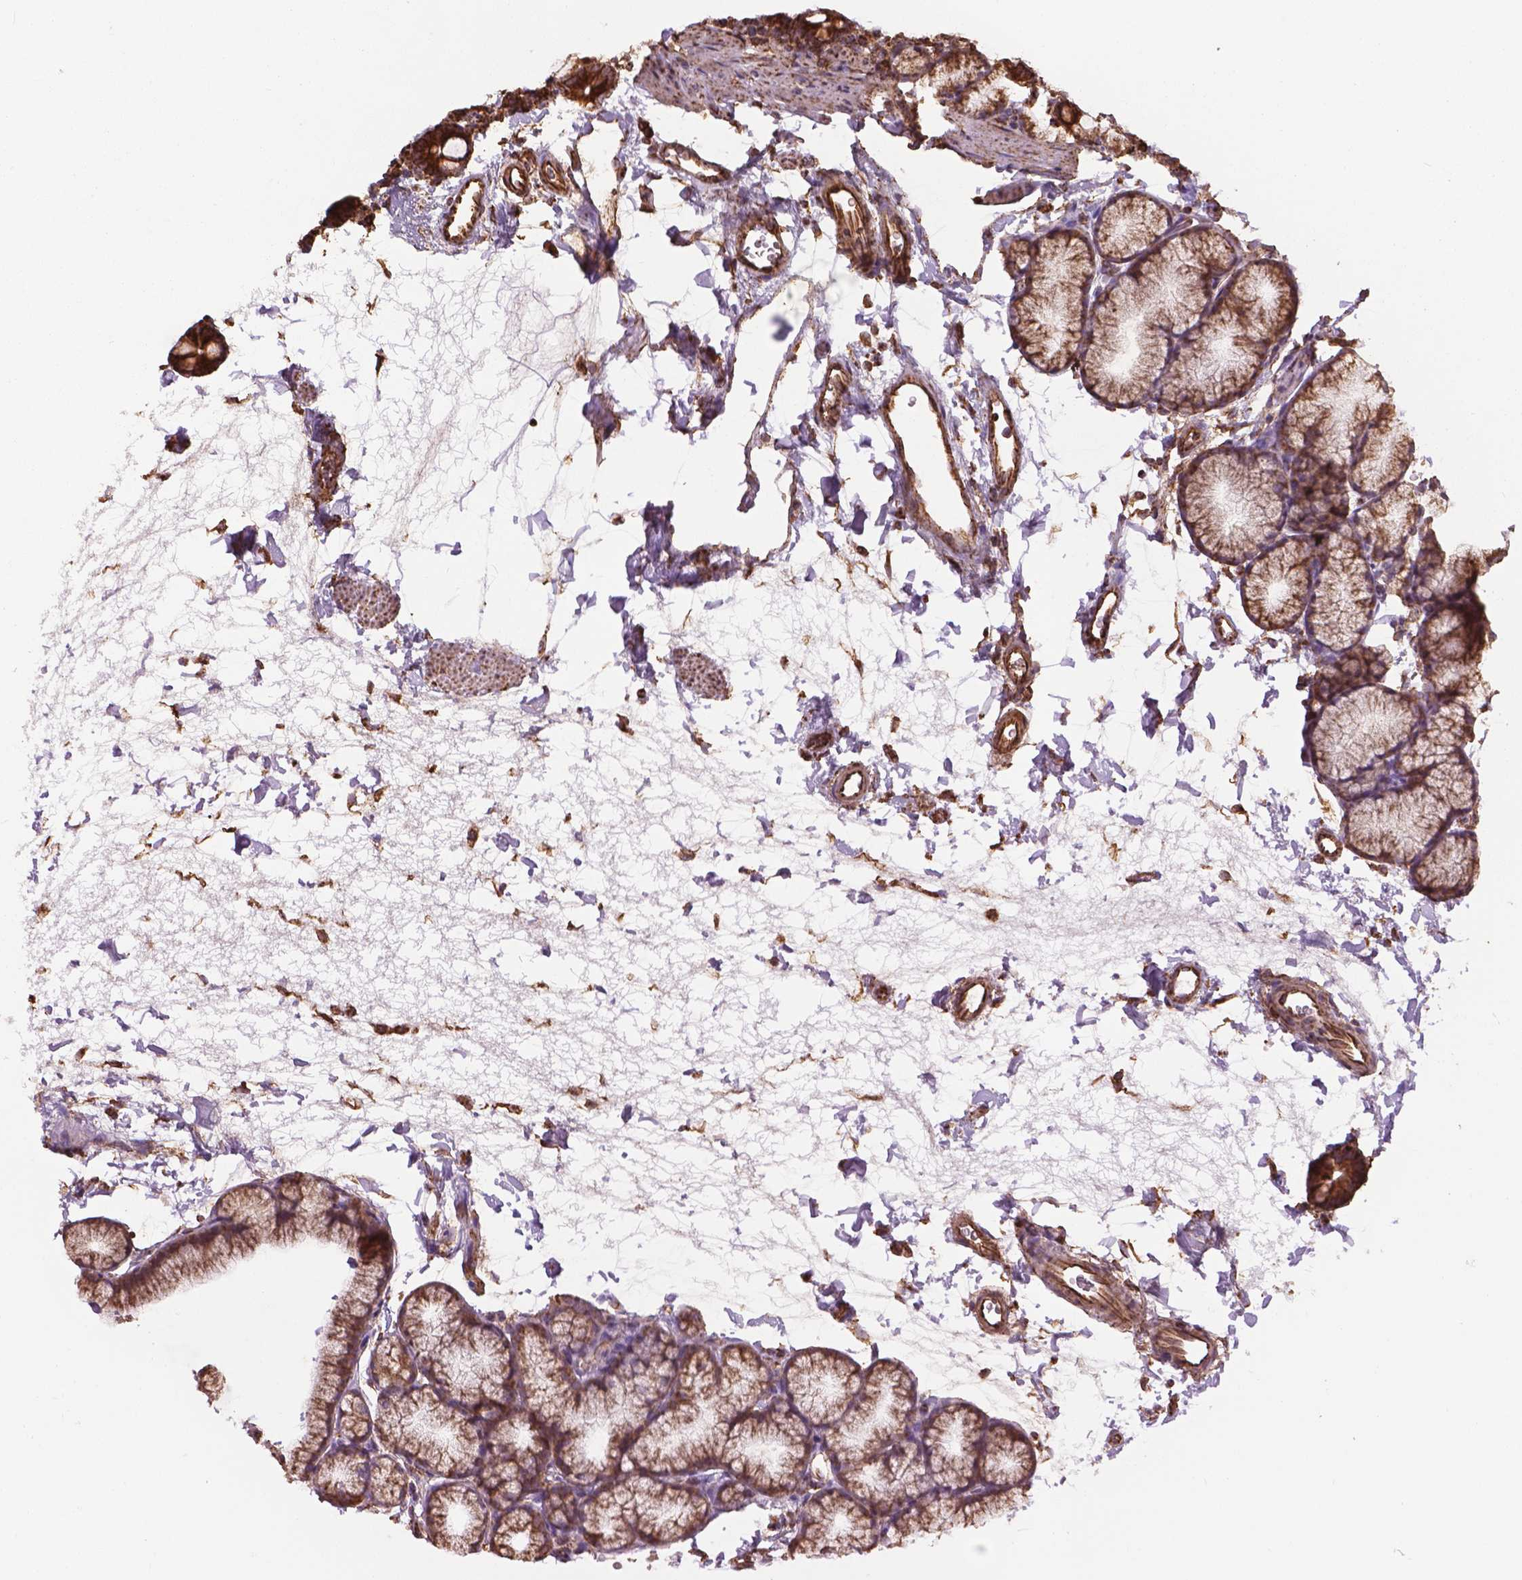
{"staining": {"intensity": "moderate", "quantity": ">75%", "location": "cytoplasmic/membranous"}, "tissue": "duodenum", "cell_type": "Glandular cells", "image_type": "normal", "snomed": [{"axis": "morphology", "description": "Normal tissue, NOS"}, {"axis": "topography", "description": "Duodenum"}], "caption": "Protein expression analysis of normal duodenum reveals moderate cytoplasmic/membranous staining in approximately >75% of glandular cells.", "gene": "HS3ST3A1", "patient": {"sex": "male", "age": 59}}